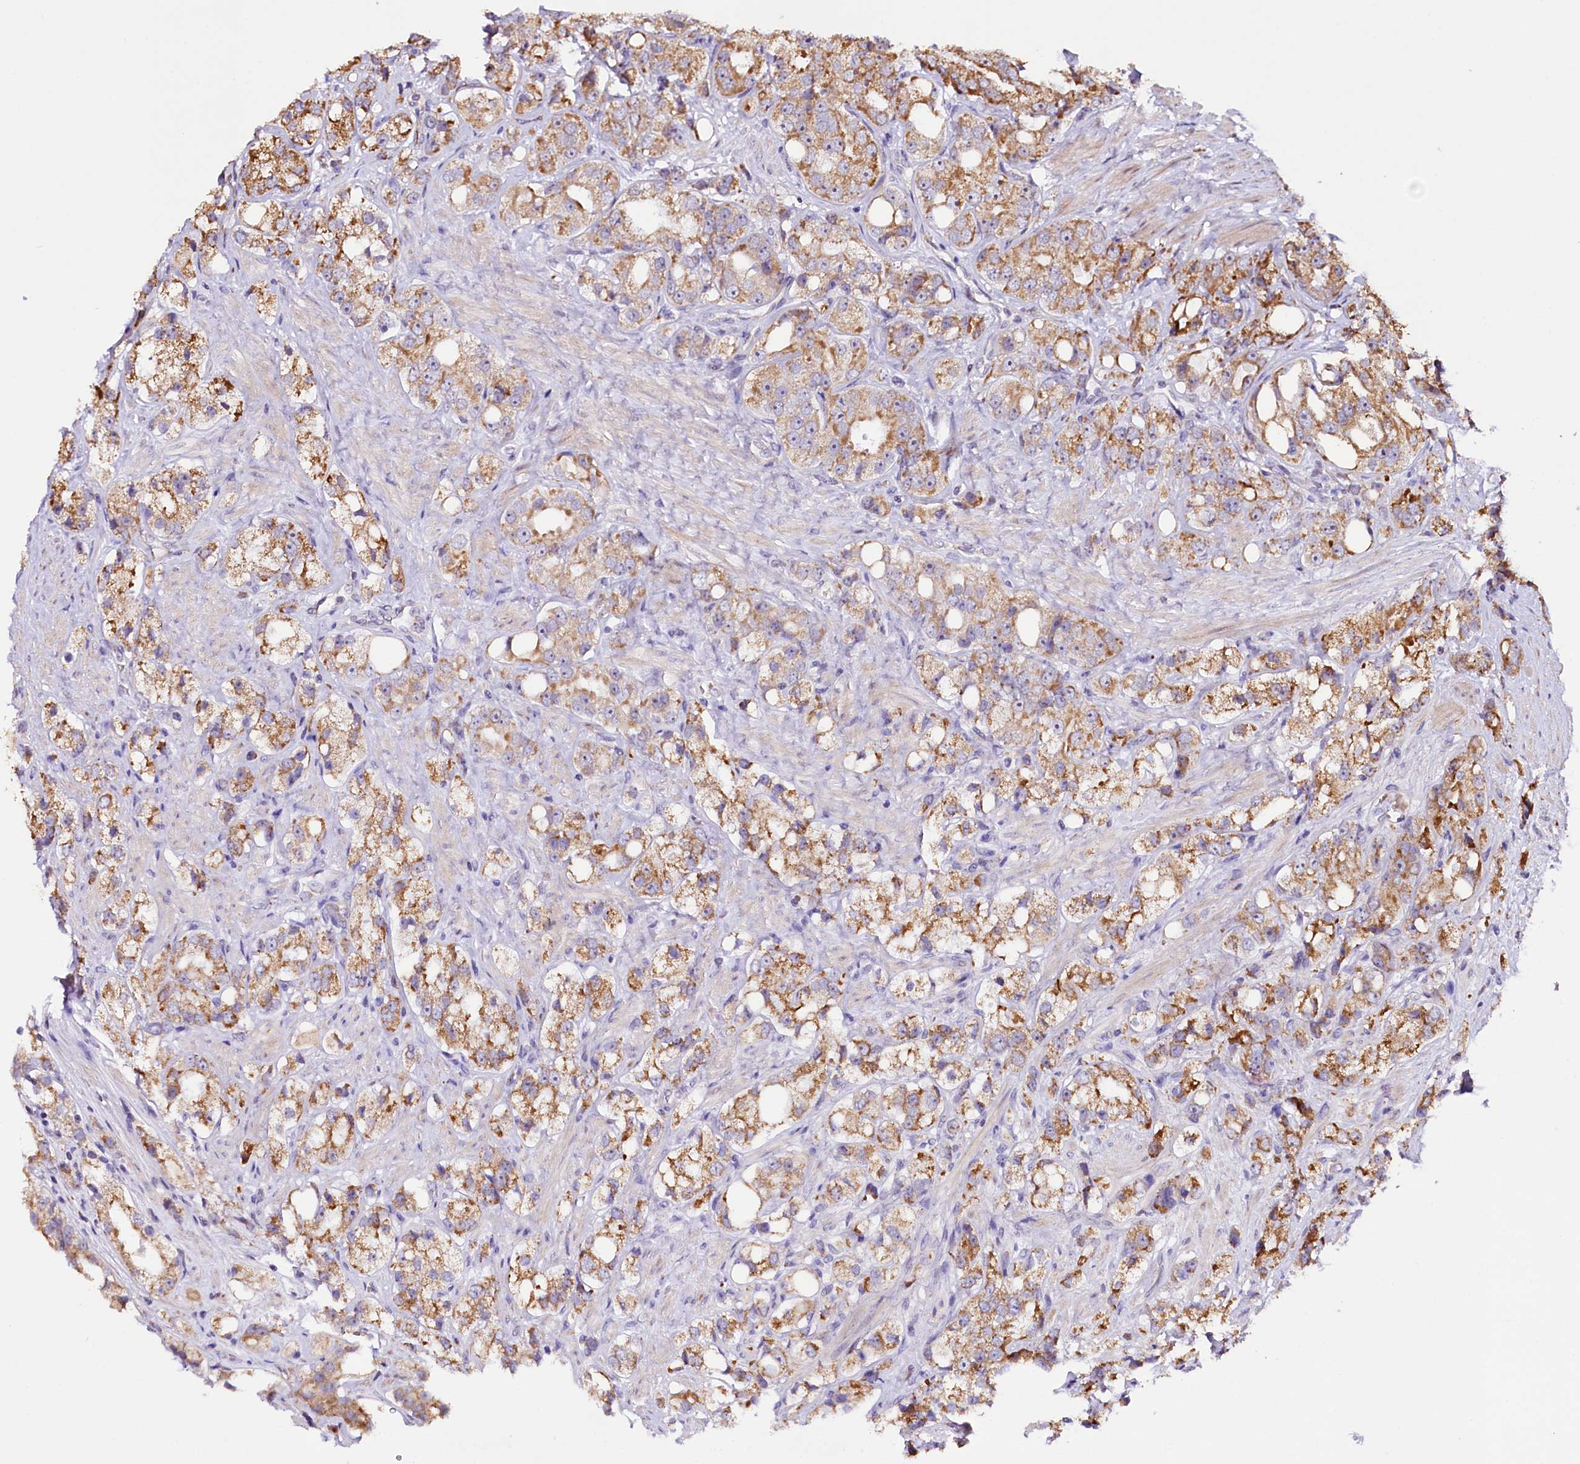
{"staining": {"intensity": "moderate", "quantity": ">75%", "location": "cytoplasmic/membranous"}, "tissue": "prostate cancer", "cell_type": "Tumor cells", "image_type": "cancer", "snomed": [{"axis": "morphology", "description": "Adenocarcinoma, NOS"}, {"axis": "topography", "description": "Prostate"}], "caption": "Moderate cytoplasmic/membranous protein positivity is seen in approximately >75% of tumor cells in prostate adenocarcinoma. The protein of interest is stained brown, and the nuclei are stained in blue (DAB IHC with brightfield microscopy, high magnification).", "gene": "ST7", "patient": {"sex": "male", "age": 79}}